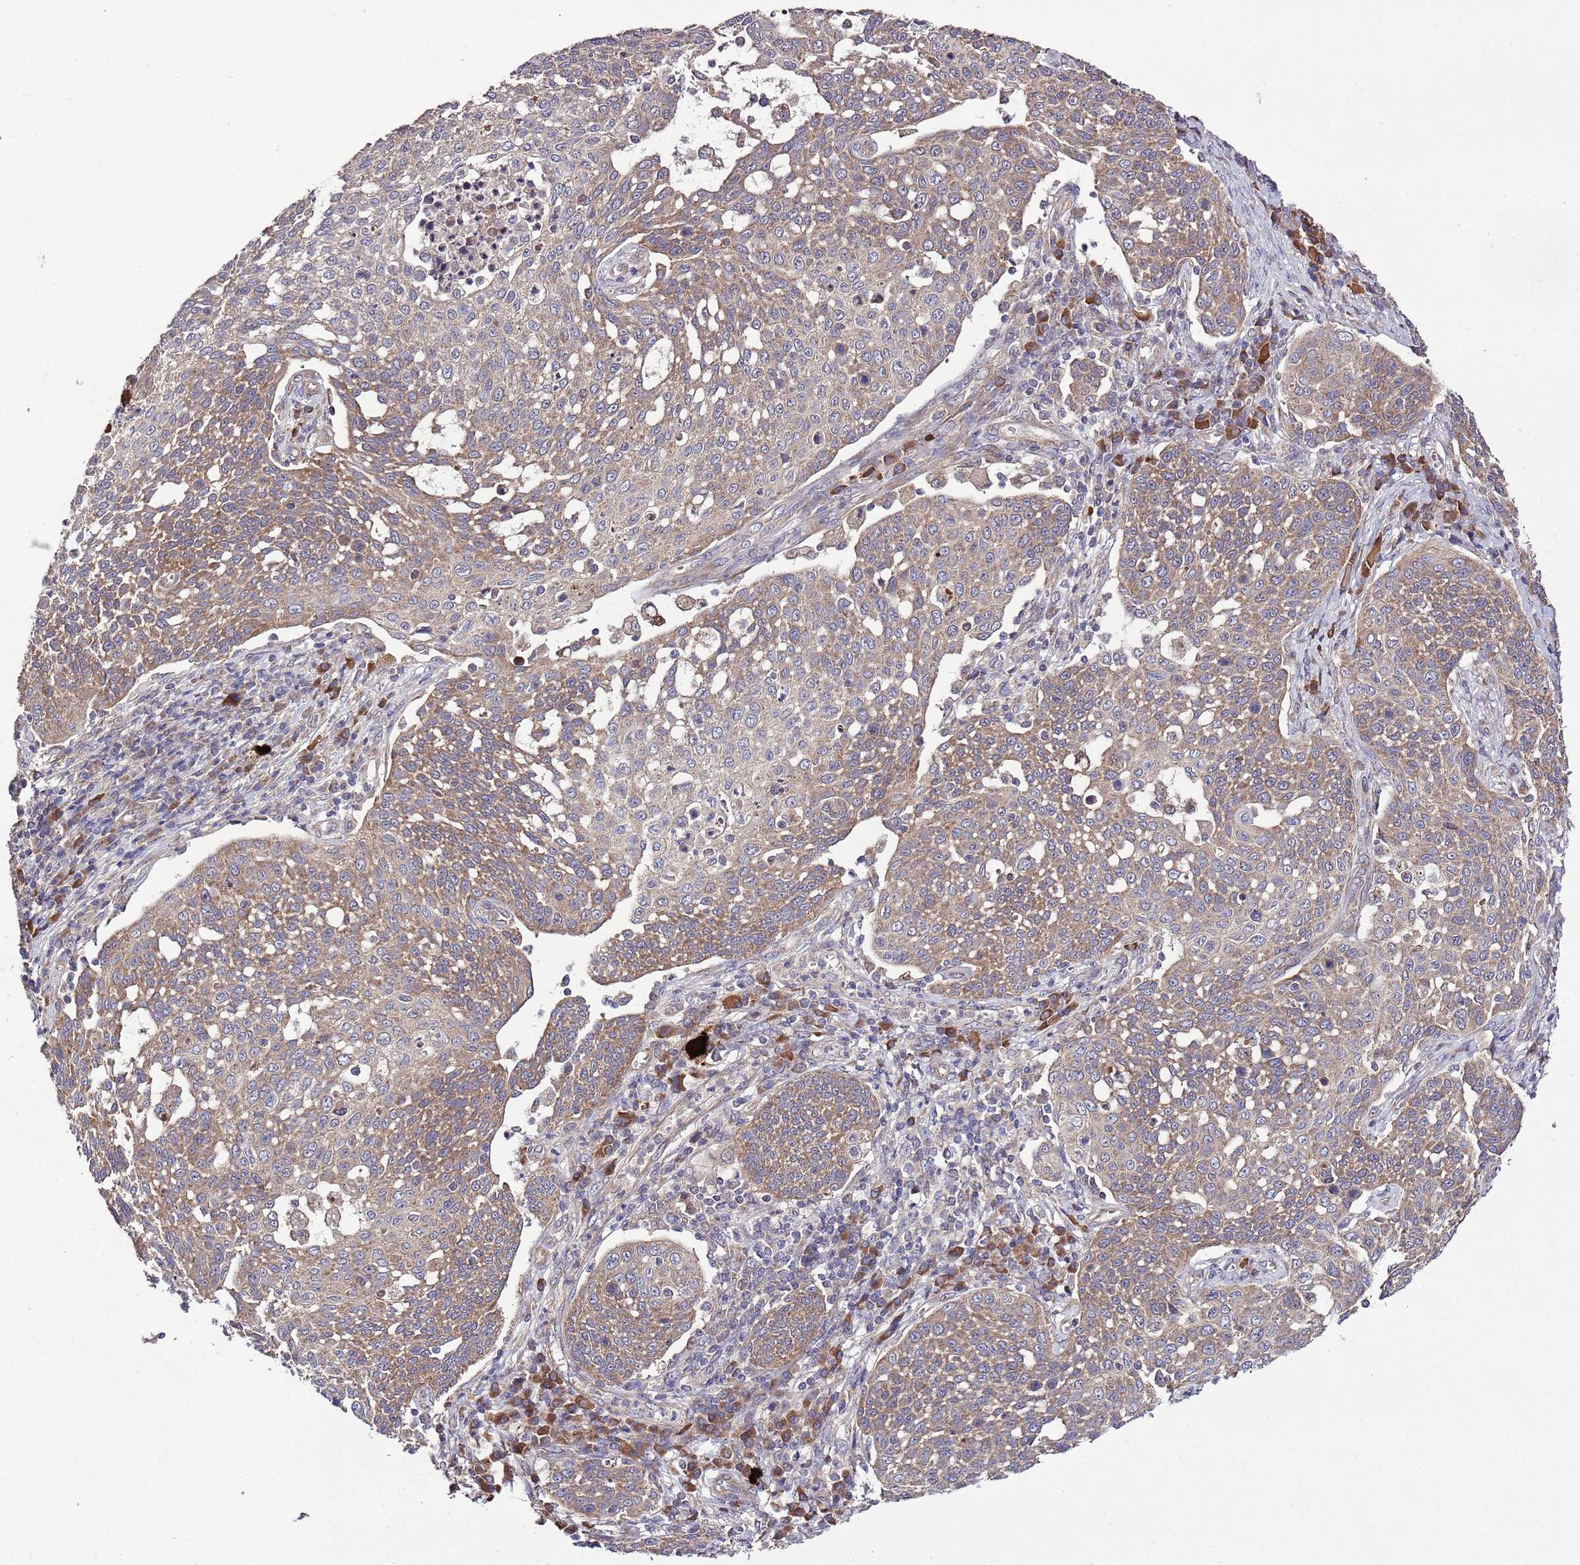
{"staining": {"intensity": "moderate", "quantity": ">75%", "location": "cytoplasmic/membranous"}, "tissue": "cervical cancer", "cell_type": "Tumor cells", "image_type": "cancer", "snomed": [{"axis": "morphology", "description": "Squamous cell carcinoma, NOS"}, {"axis": "topography", "description": "Cervix"}], "caption": "Approximately >75% of tumor cells in cervical cancer display moderate cytoplasmic/membranous protein positivity as visualized by brown immunohistochemical staining.", "gene": "MFNG", "patient": {"sex": "female", "age": 34}}